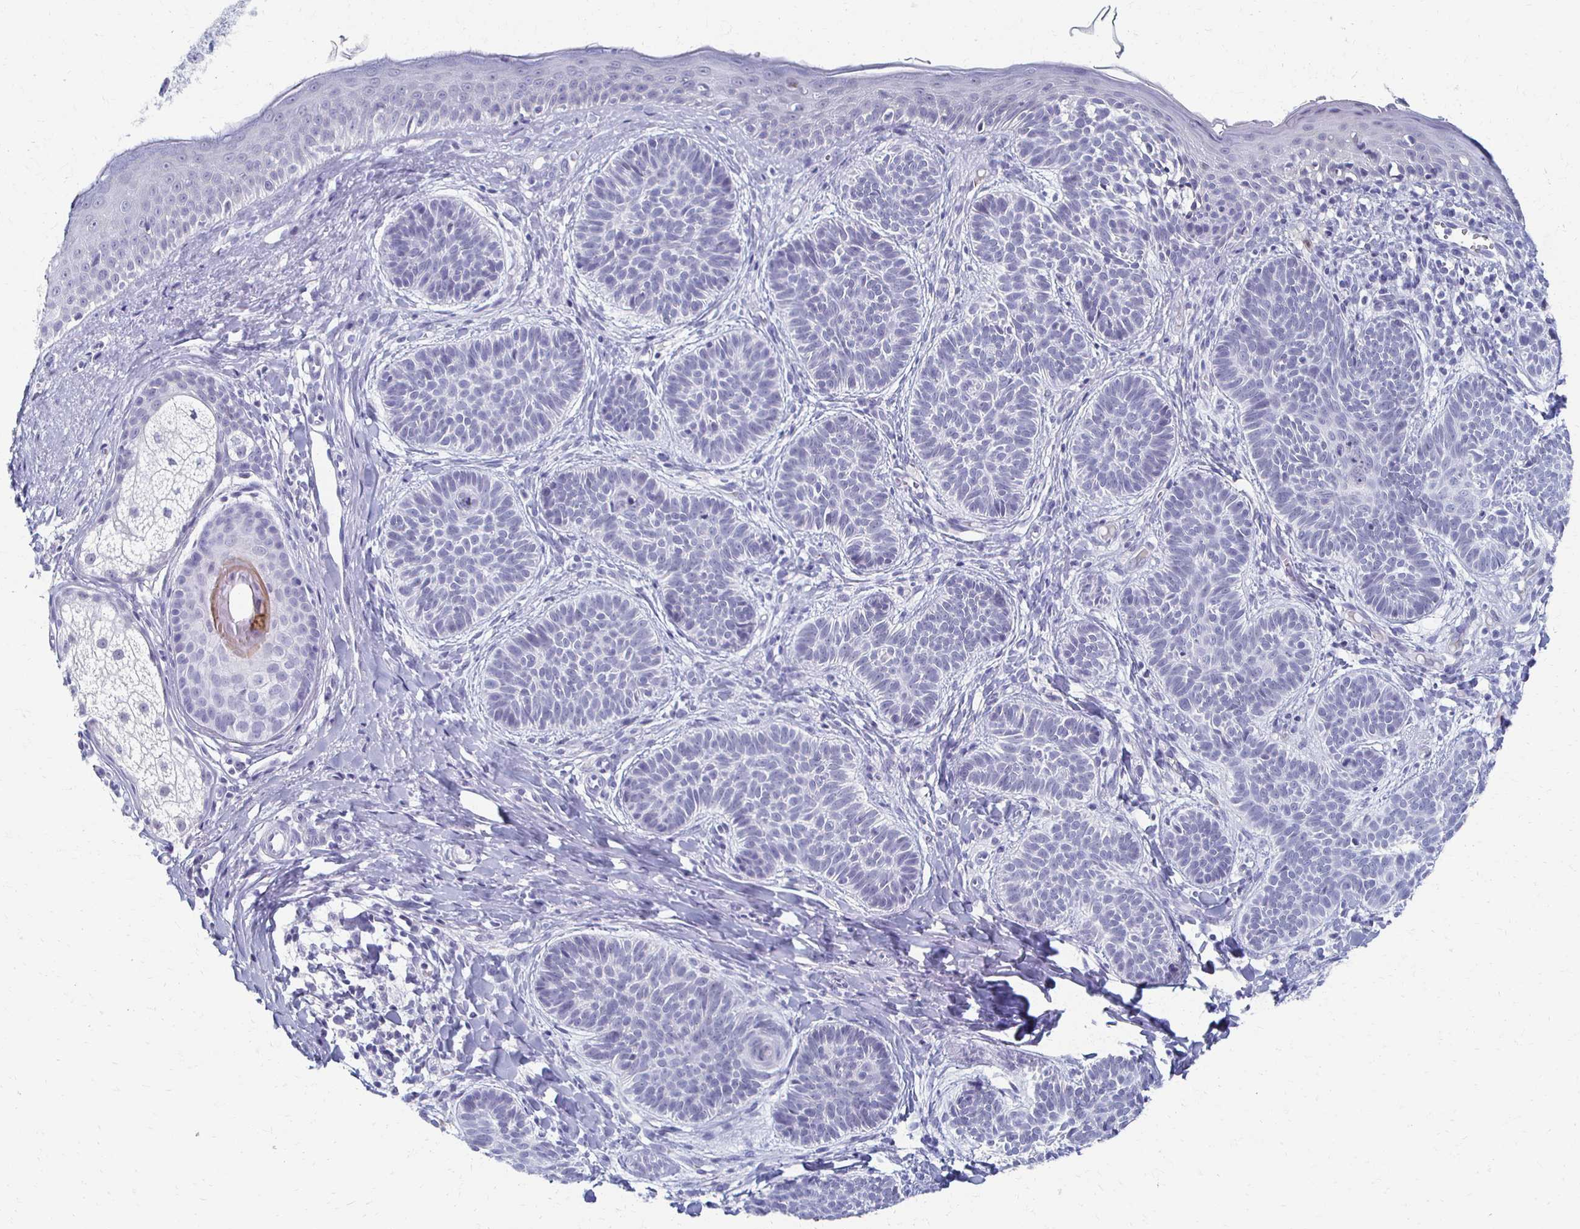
{"staining": {"intensity": "negative", "quantity": "none", "location": "none"}, "tissue": "skin cancer", "cell_type": "Tumor cells", "image_type": "cancer", "snomed": [{"axis": "morphology", "description": "Basal cell carcinoma"}, {"axis": "topography", "description": "Skin"}], "caption": "Image shows no protein positivity in tumor cells of skin cancer tissue.", "gene": "CXCR2", "patient": {"sex": "male", "age": 54}}